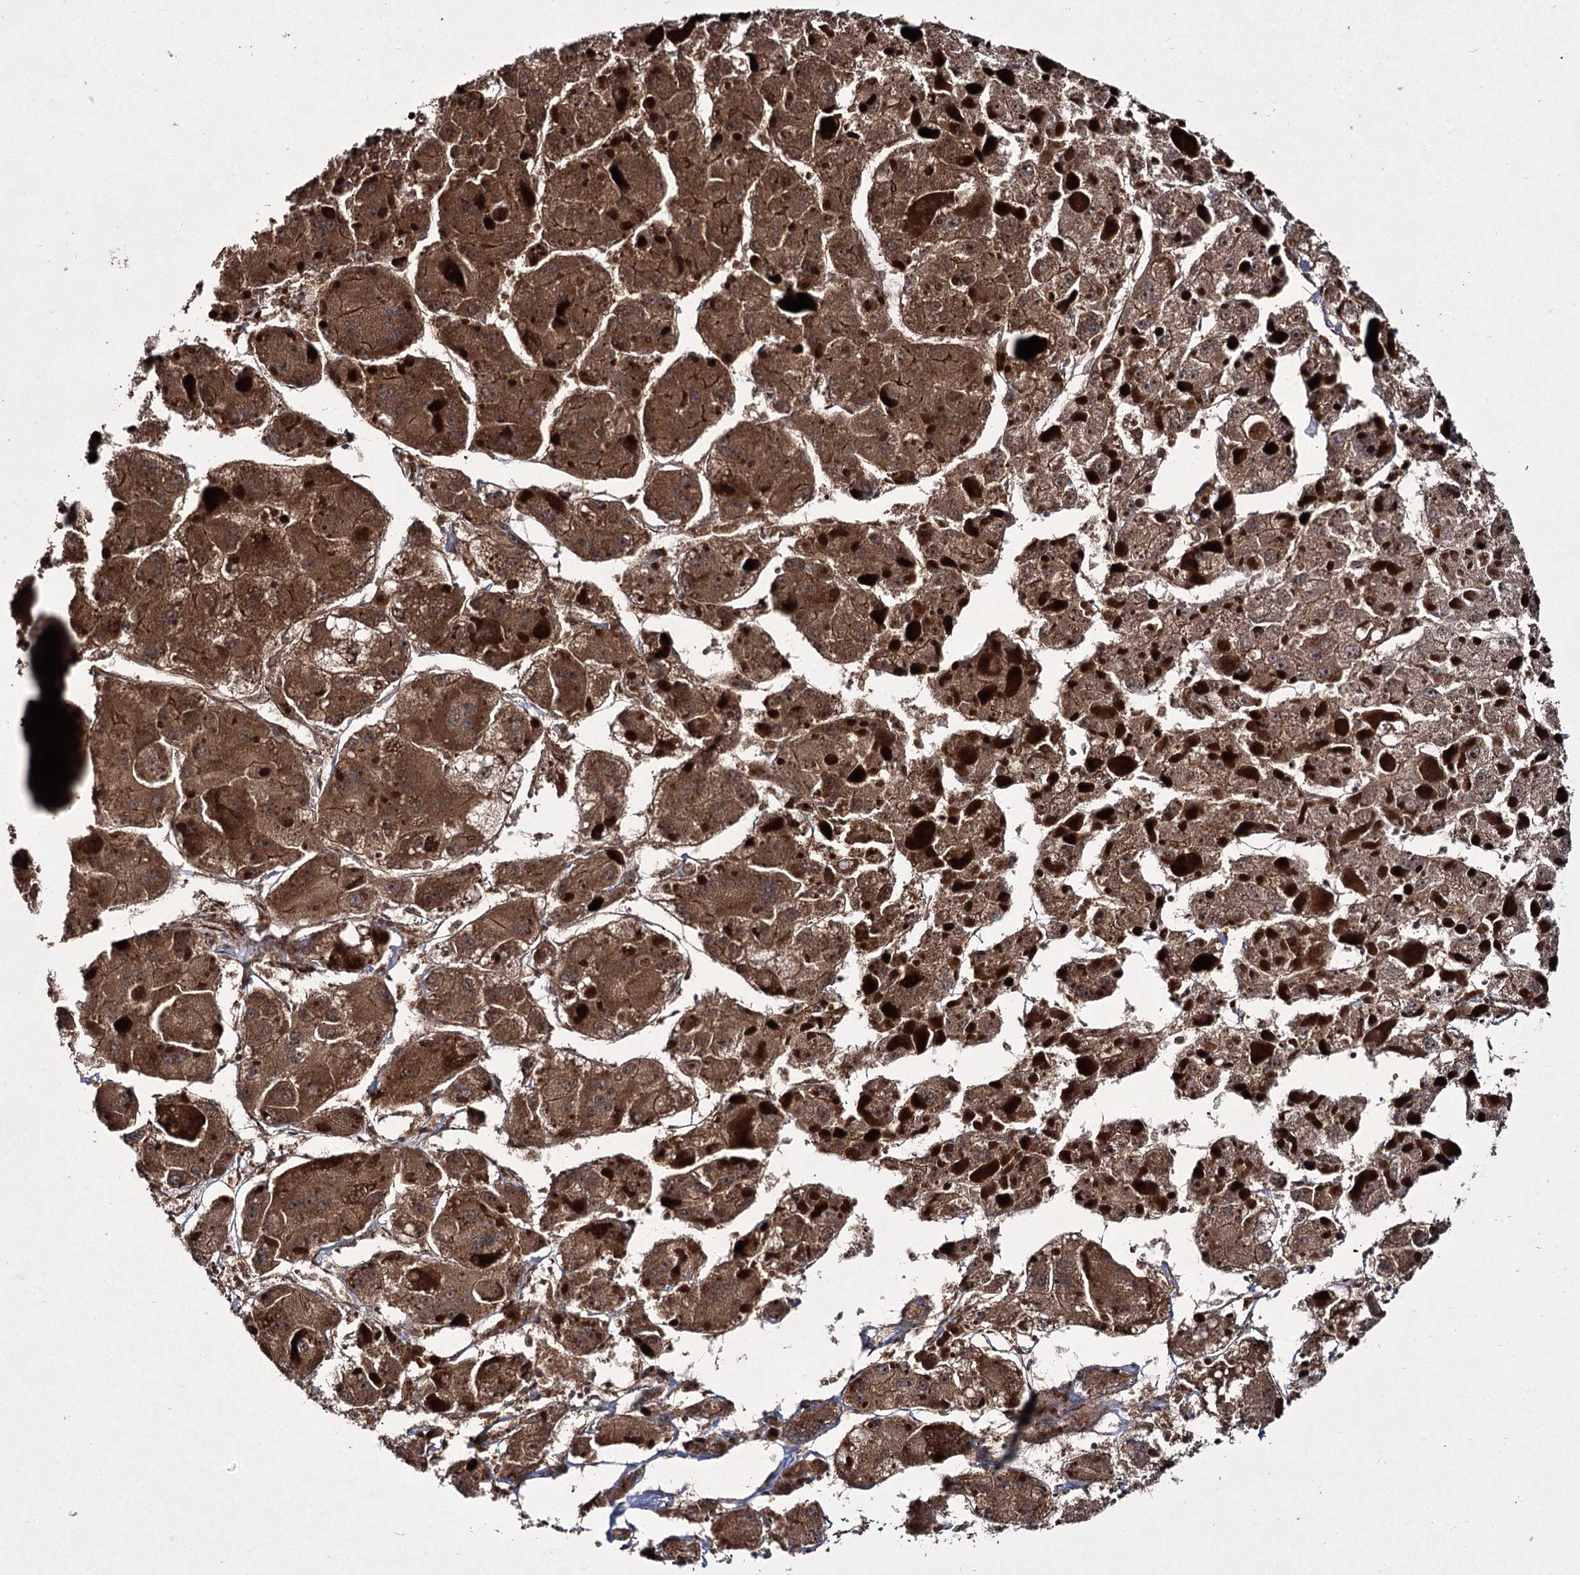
{"staining": {"intensity": "moderate", "quantity": ">75%", "location": "cytoplasmic/membranous"}, "tissue": "liver cancer", "cell_type": "Tumor cells", "image_type": "cancer", "snomed": [{"axis": "morphology", "description": "Carcinoma, Hepatocellular, NOS"}, {"axis": "topography", "description": "Liver"}], "caption": "Liver cancer (hepatocellular carcinoma) stained with a protein marker displays moderate staining in tumor cells.", "gene": "HECTD2", "patient": {"sex": "female", "age": 73}}